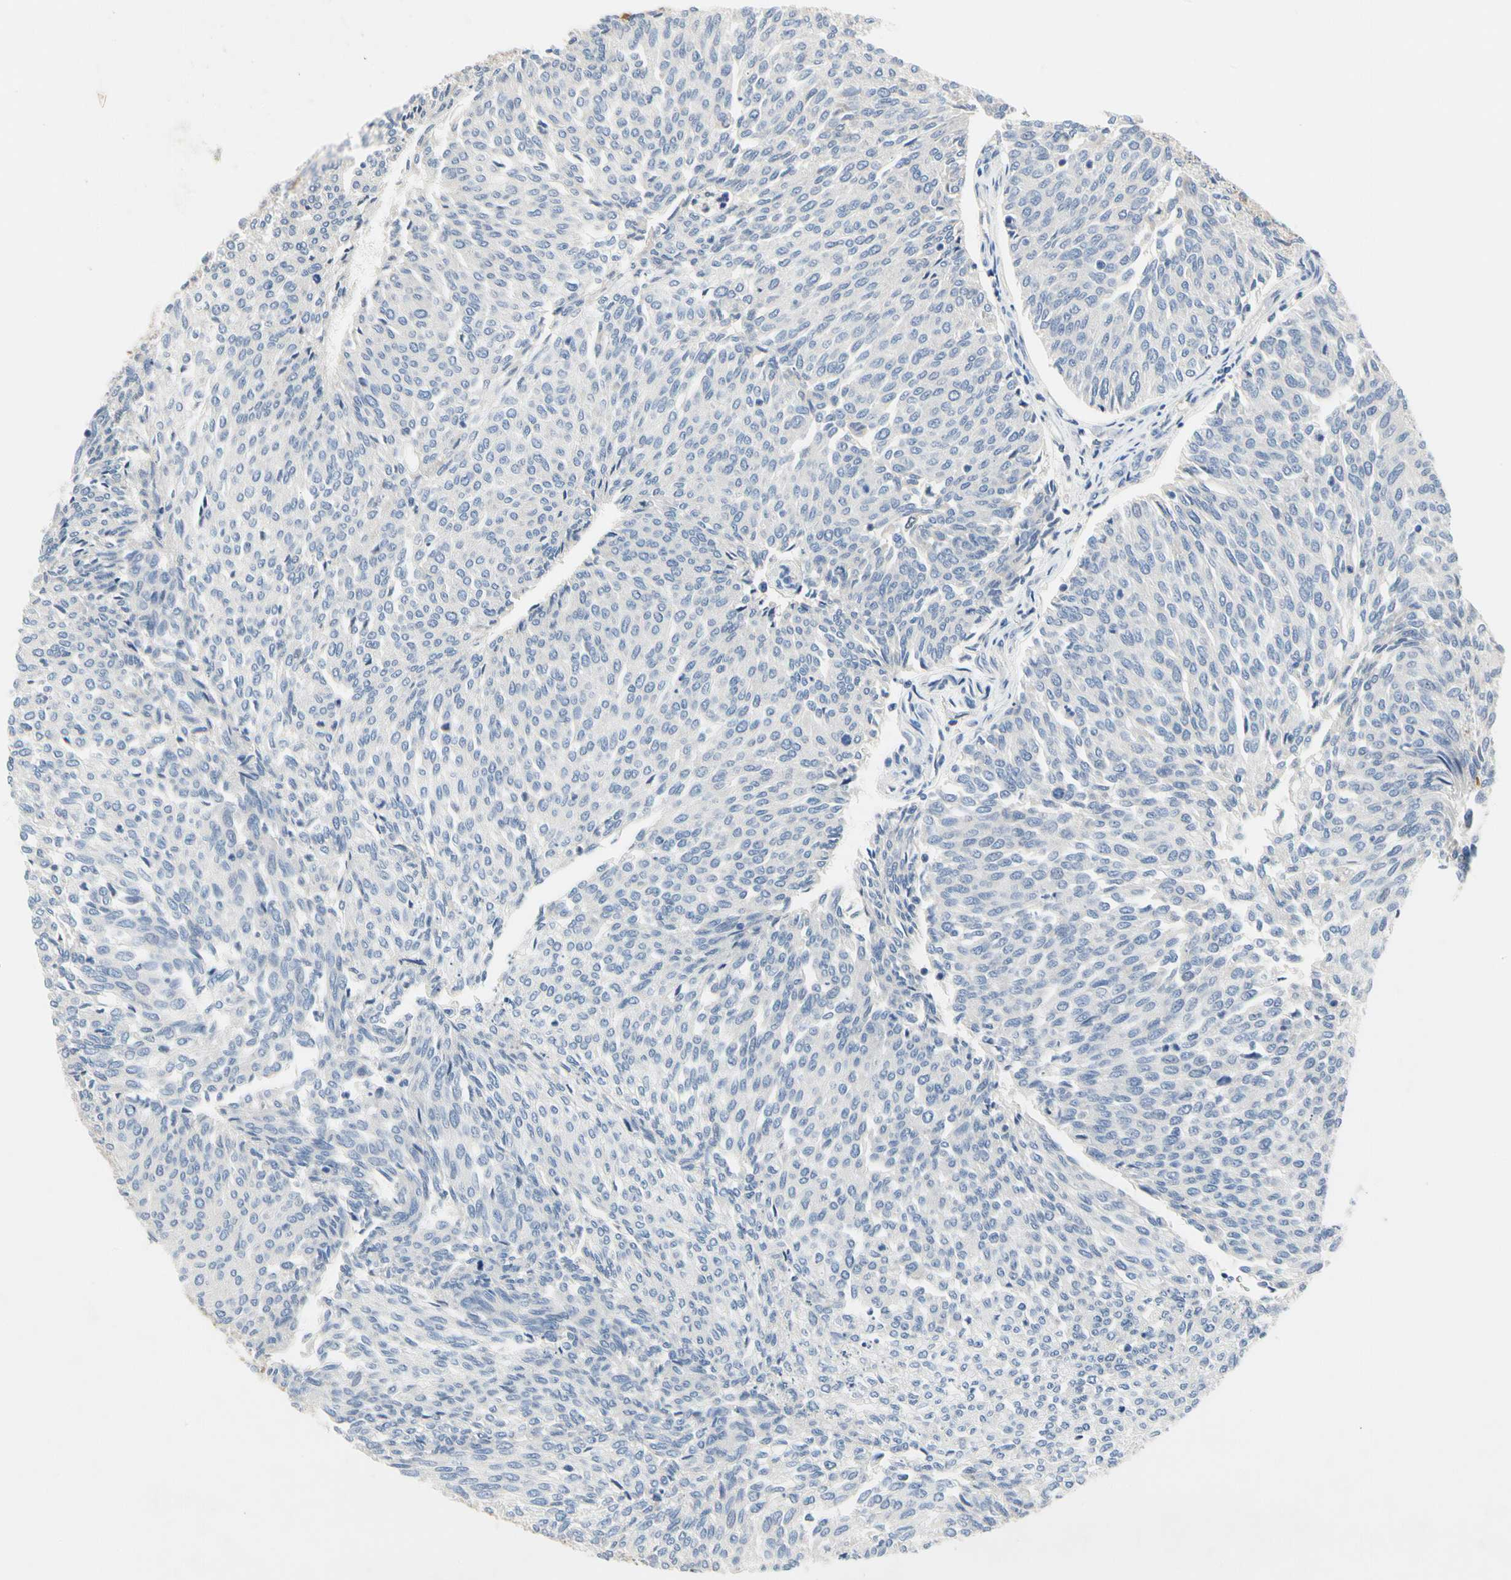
{"staining": {"intensity": "negative", "quantity": "none", "location": "none"}, "tissue": "urothelial cancer", "cell_type": "Tumor cells", "image_type": "cancer", "snomed": [{"axis": "morphology", "description": "Urothelial carcinoma, Low grade"}, {"axis": "topography", "description": "Urinary bladder"}], "caption": "Tumor cells are negative for brown protein staining in urothelial carcinoma (low-grade). Brightfield microscopy of immunohistochemistry (IHC) stained with DAB (brown) and hematoxylin (blue), captured at high magnification.", "gene": "ECRG4", "patient": {"sex": "female", "age": 79}}